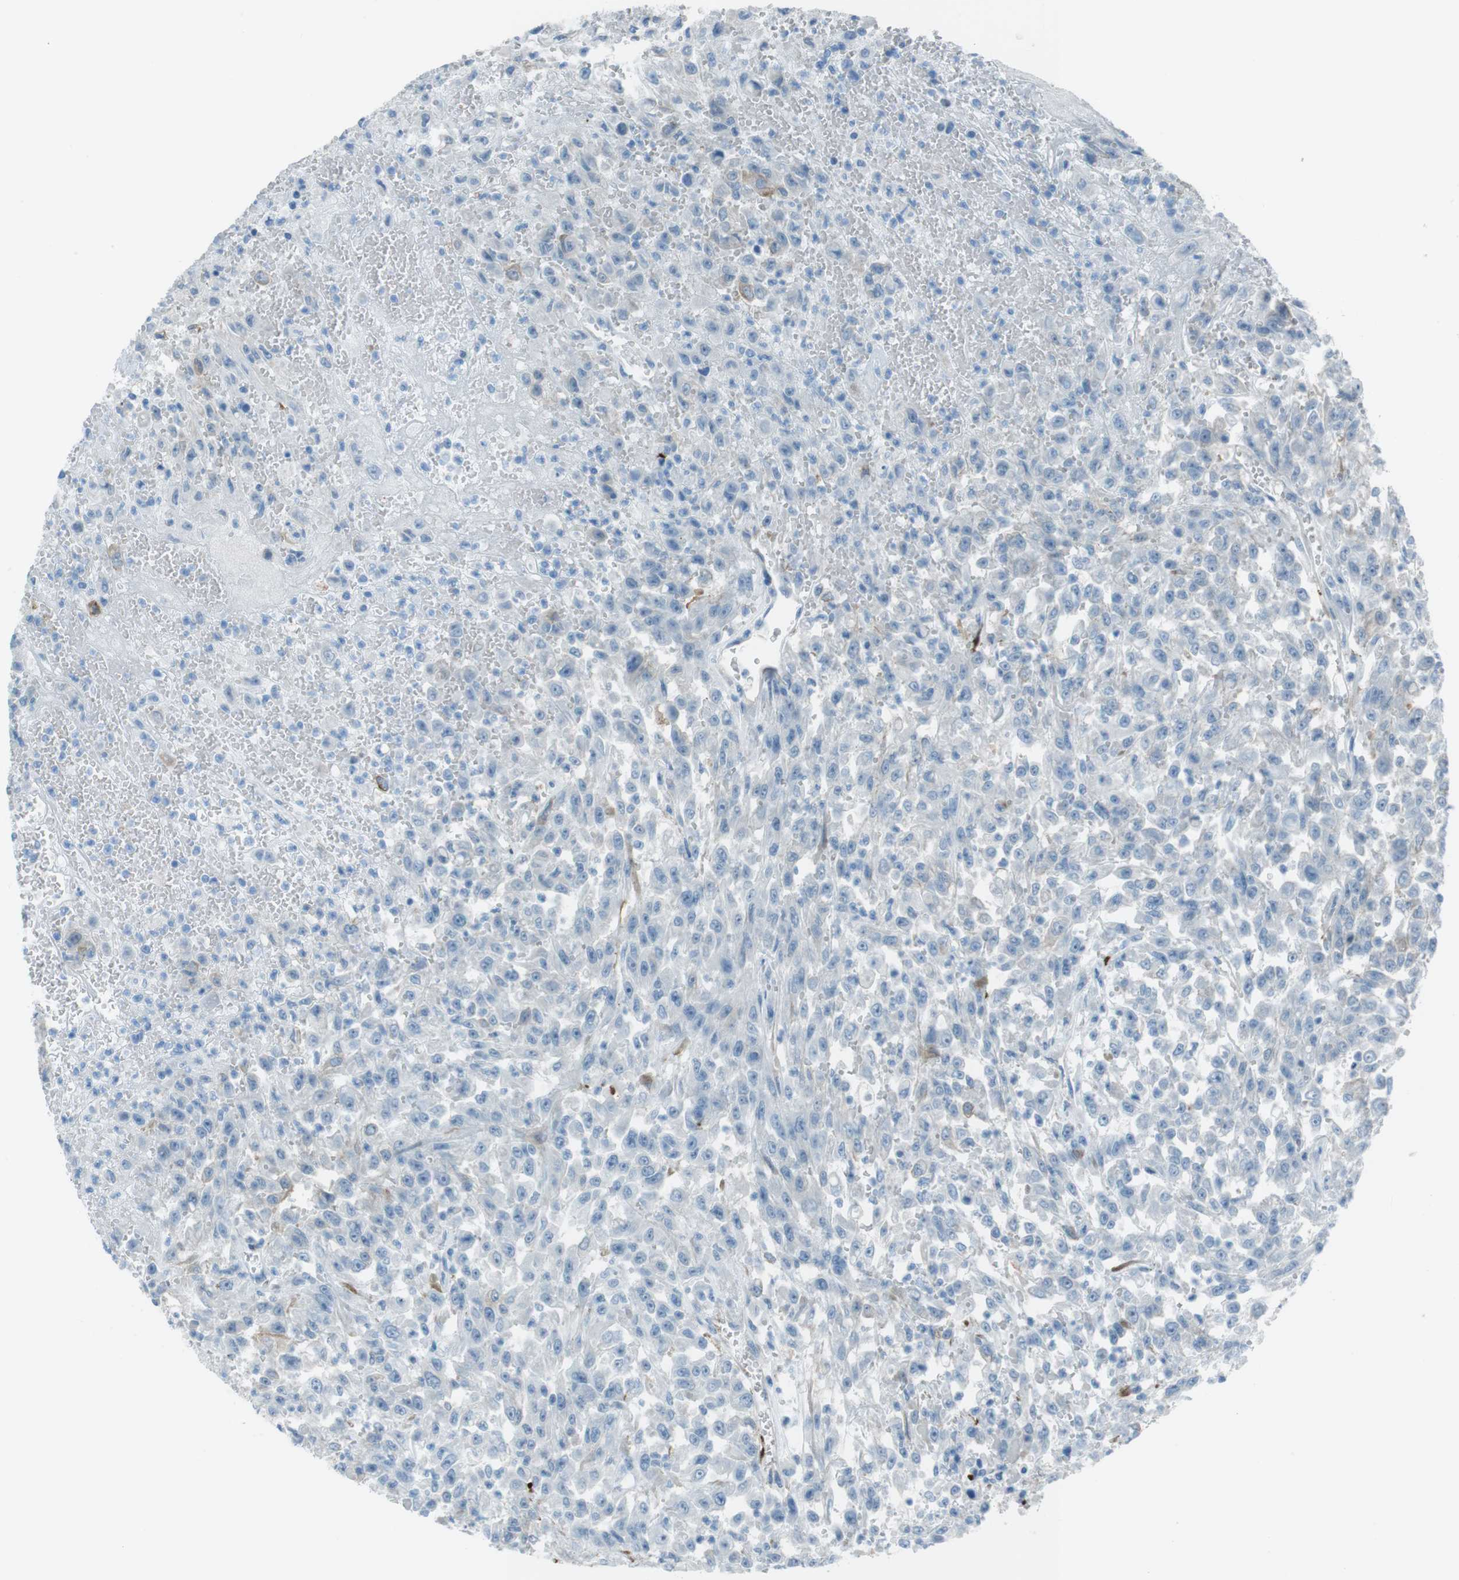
{"staining": {"intensity": "weak", "quantity": "<25%", "location": "cytoplasmic/membranous"}, "tissue": "urothelial cancer", "cell_type": "Tumor cells", "image_type": "cancer", "snomed": [{"axis": "morphology", "description": "Urothelial carcinoma, High grade"}, {"axis": "topography", "description": "Urinary bladder"}], "caption": "Immunohistochemistry of urothelial cancer shows no positivity in tumor cells.", "gene": "TUBB2A", "patient": {"sex": "male", "age": 46}}